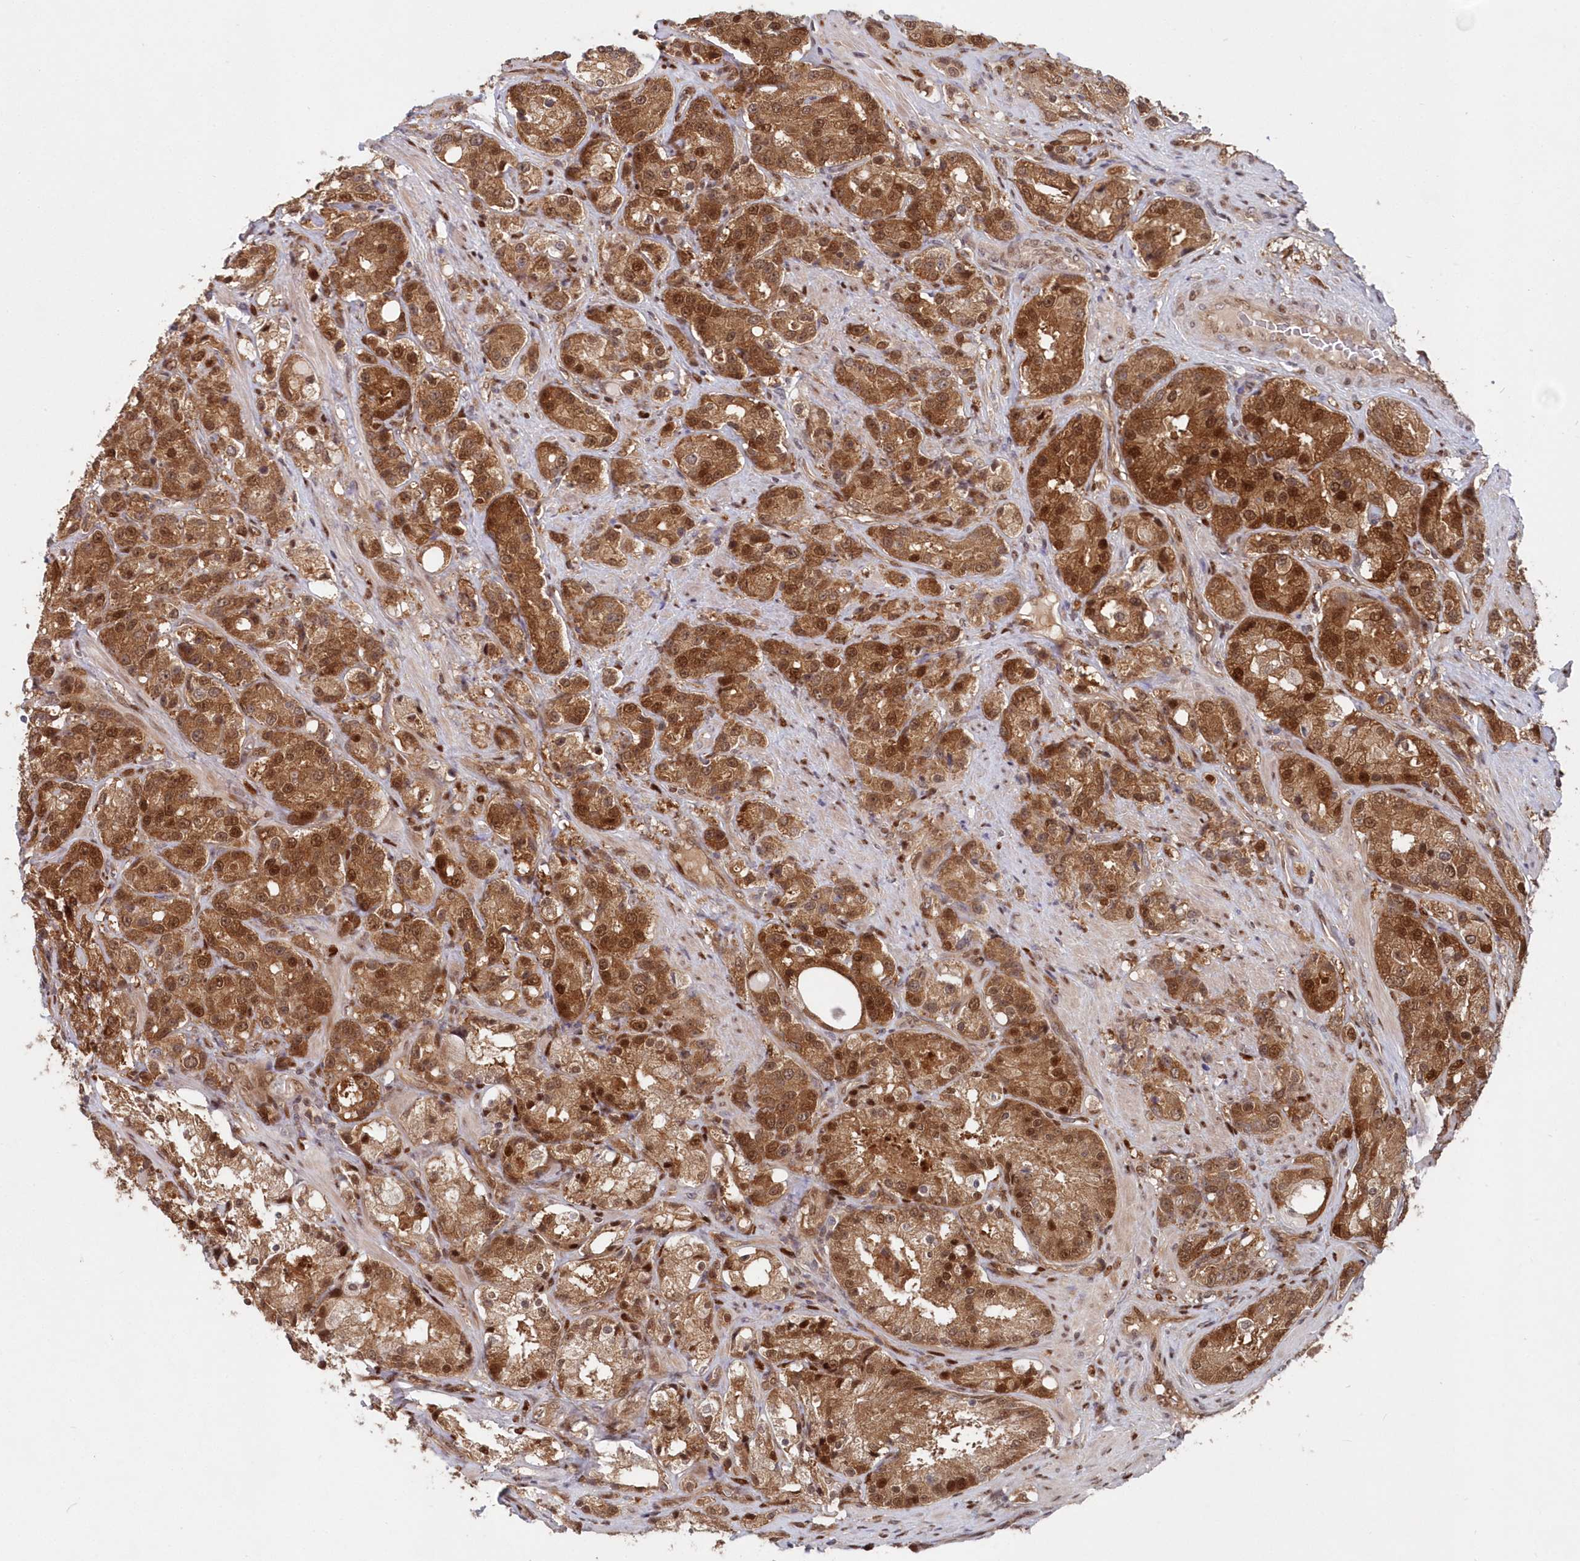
{"staining": {"intensity": "strong", "quantity": ">75%", "location": "cytoplasmic/membranous,nuclear"}, "tissue": "prostate cancer", "cell_type": "Tumor cells", "image_type": "cancer", "snomed": [{"axis": "morphology", "description": "Adenocarcinoma, High grade"}, {"axis": "topography", "description": "Prostate"}], "caption": "About >75% of tumor cells in prostate cancer show strong cytoplasmic/membranous and nuclear protein positivity as visualized by brown immunohistochemical staining.", "gene": "ABHD14B", "patient": {"sex": "male", "age": 60}}